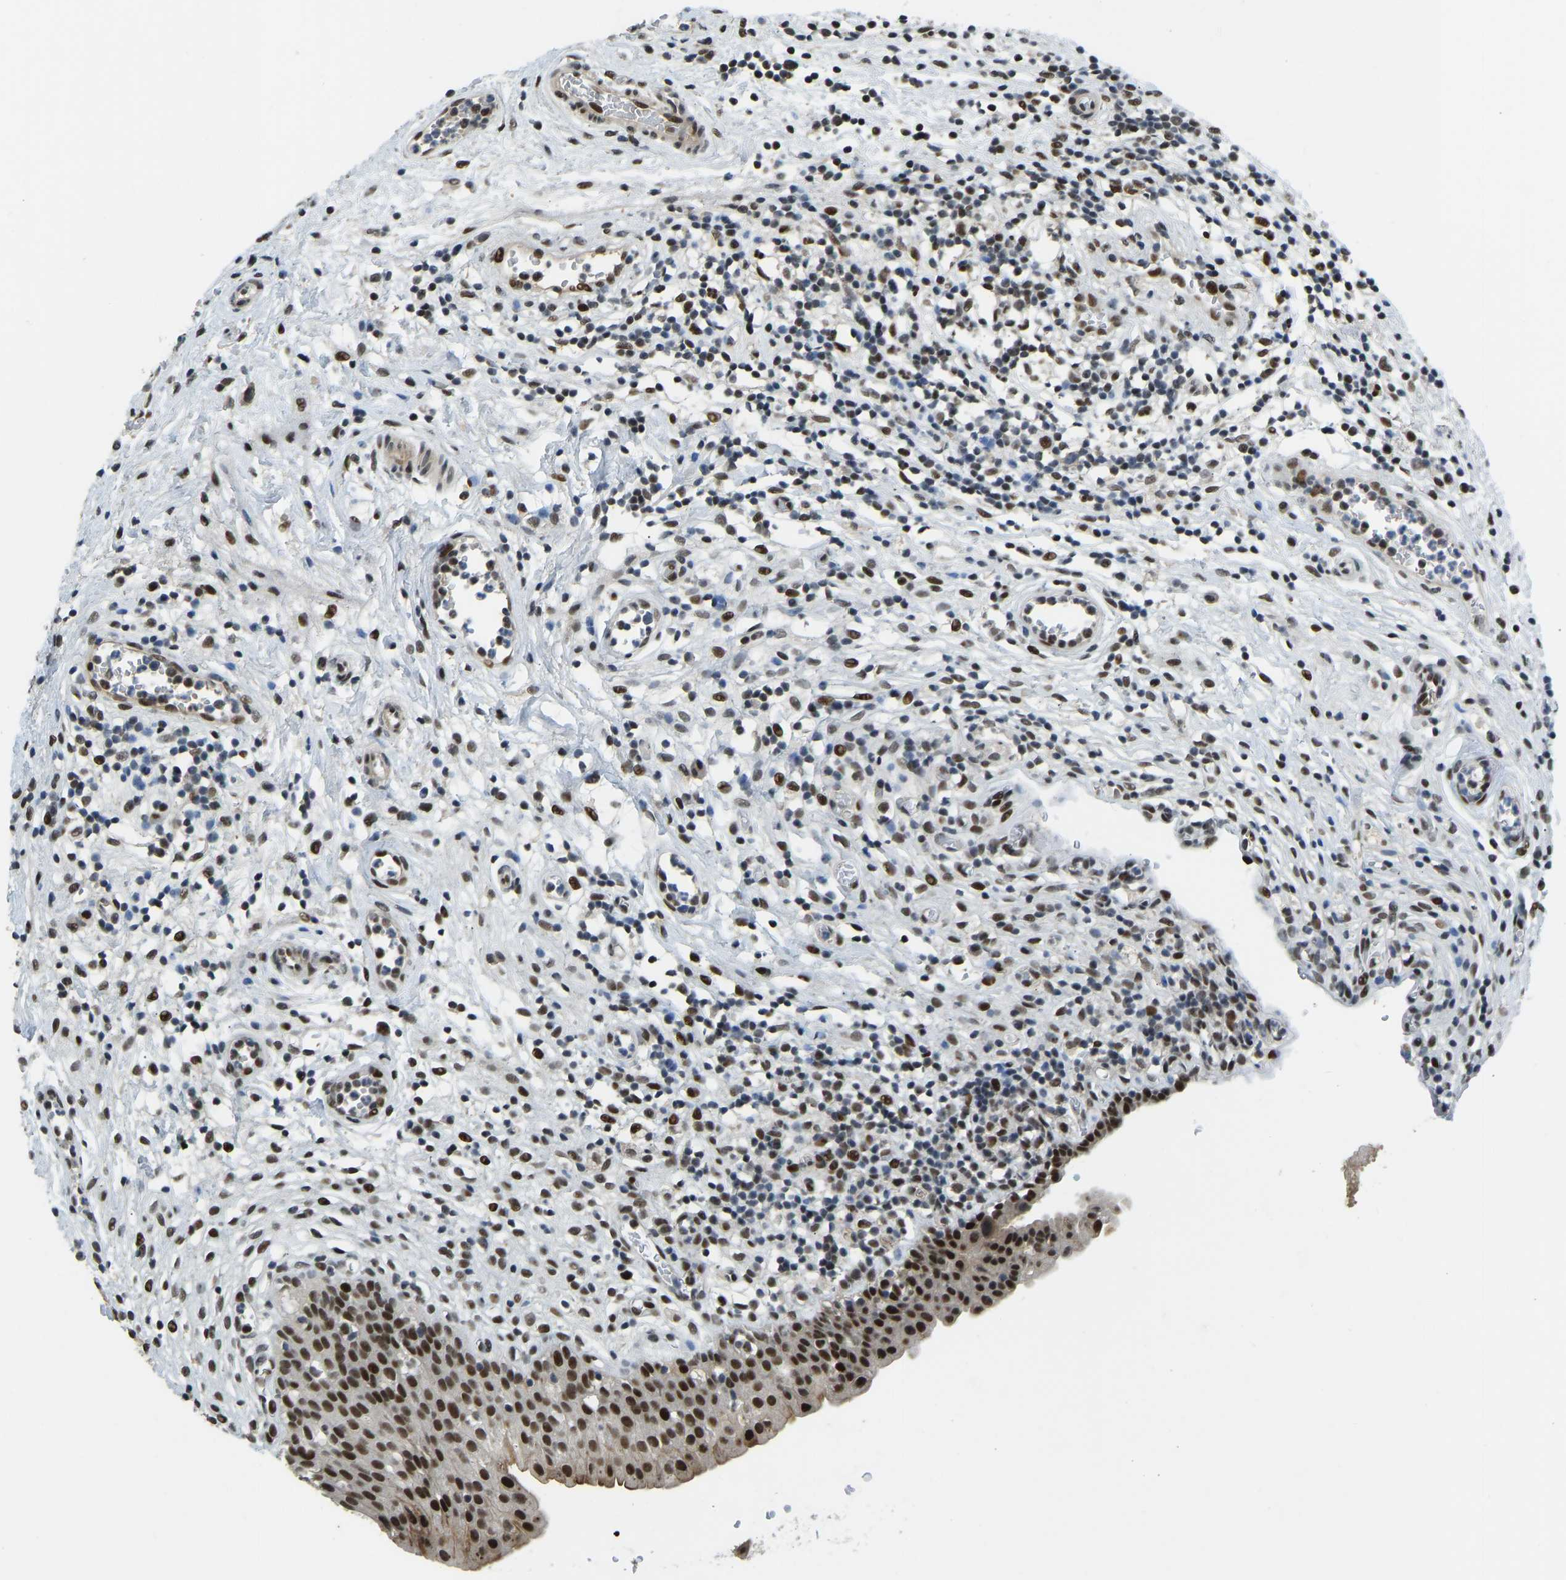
{"staining": {"intensity": "strong", "quantity": ">75%", "location": "nuclear"}, "tissue": "urinary bladder", "cell_type": "Urothelial cells", "image_type": "normal", "snomed": [{"axis": "morphology", "description": "Normal tissue, NOS"}, {"axis": "topography", "description": "Urinary bladder"}], "caption": "About >75% of urothelial cells in unremarkable human urinary bladder demonstrate strong nuclear protein staining as visualized by brown immunohistochemical staining.", "gene": "FOXK1", "patient": {"sex": "male", "age": 37}}